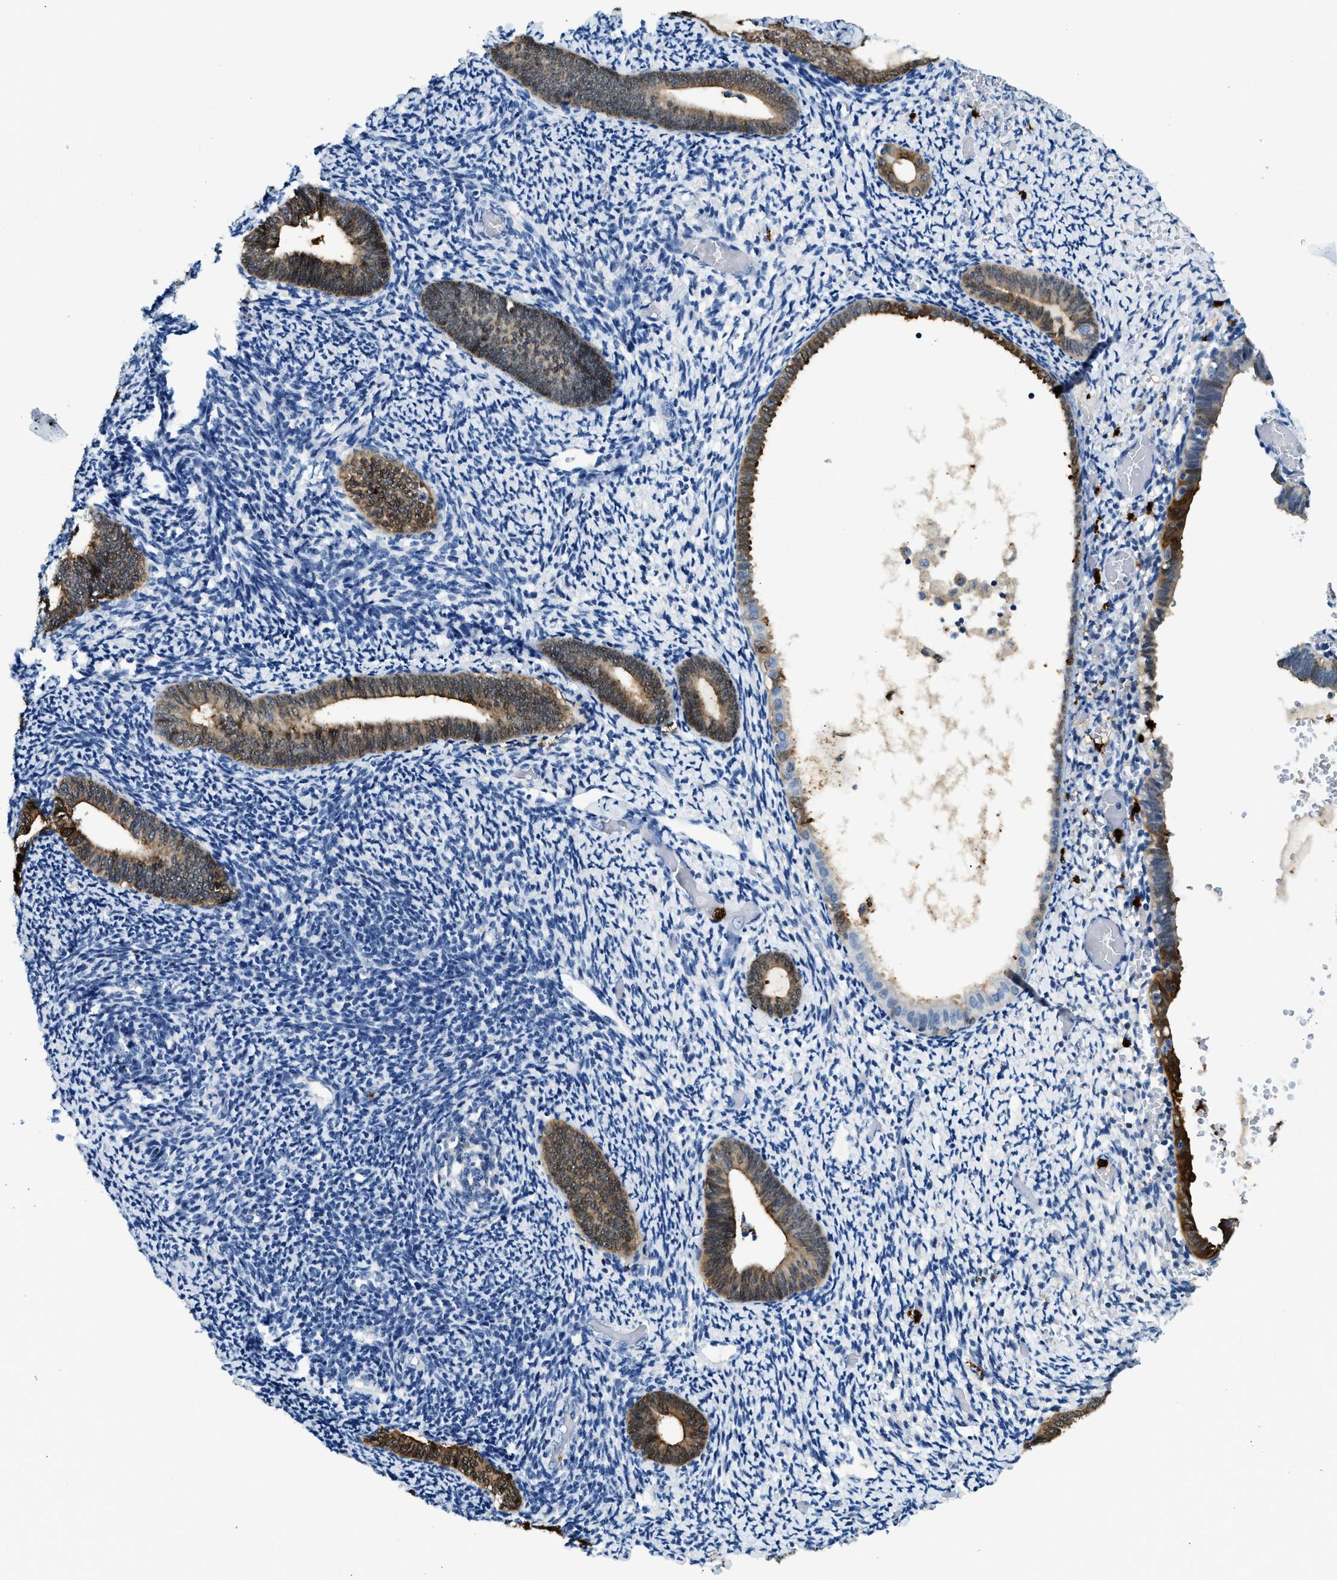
{"staining": {"intensity": "negative", "quantity": "none", "location": "none"}, "tissue": "endometrium", "cell_type": "Cells in endometrial stroma", "image_type": "normal", "snomed": [{"axis": "morphology", "description": "Normal tissue, NOS"}, {"axis": "topography", "description": "Endometrium"}], "caption": "Cells in endometrial stroma show no significant protein positivity in benign endometrium. (DAB (3,3'-diaminobenzidine) immunohistochemistry (IHC) with hematoxylin counter stain).", "gene": "ANXA3", "patient": {"sex": "female", "age": 66}}